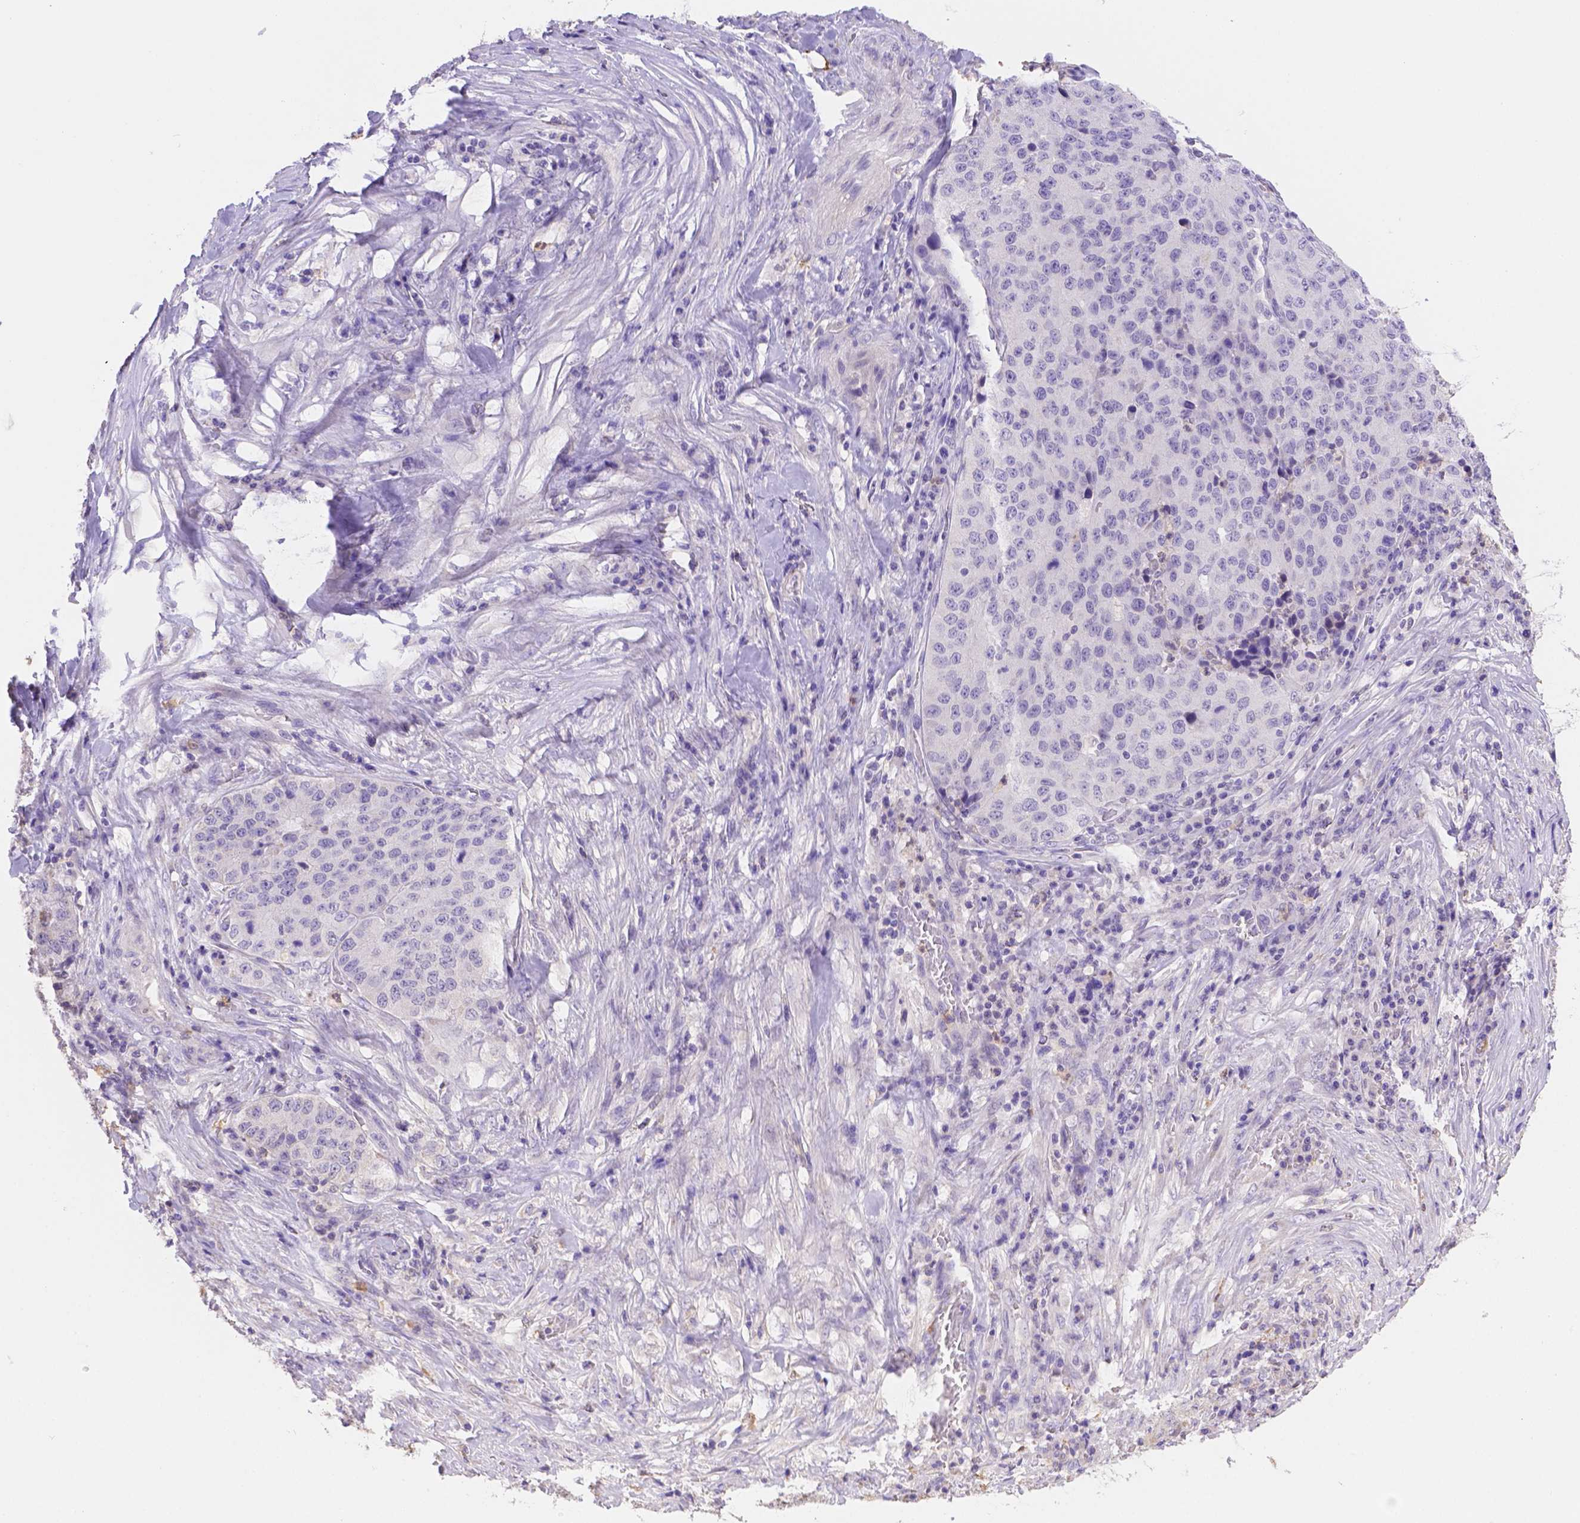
{"staining": {"intensity": "negative", "quantity": "none", "location": "none"}, "tissue": "stomach cancer", "cell_type": "Tumor cells", "image_type": "cancer", "snomed": [{"axis": "morphology", "description": "Adenocarcinoma, NOS"}, {"axis": "topography", "description": "Stomach"}], "caption": "The image exhibits no staining of tumor cells in adenocarcinoma (stomach).", "gene": "NXPE2", "patient": {"sex": "male", "age": 71}}